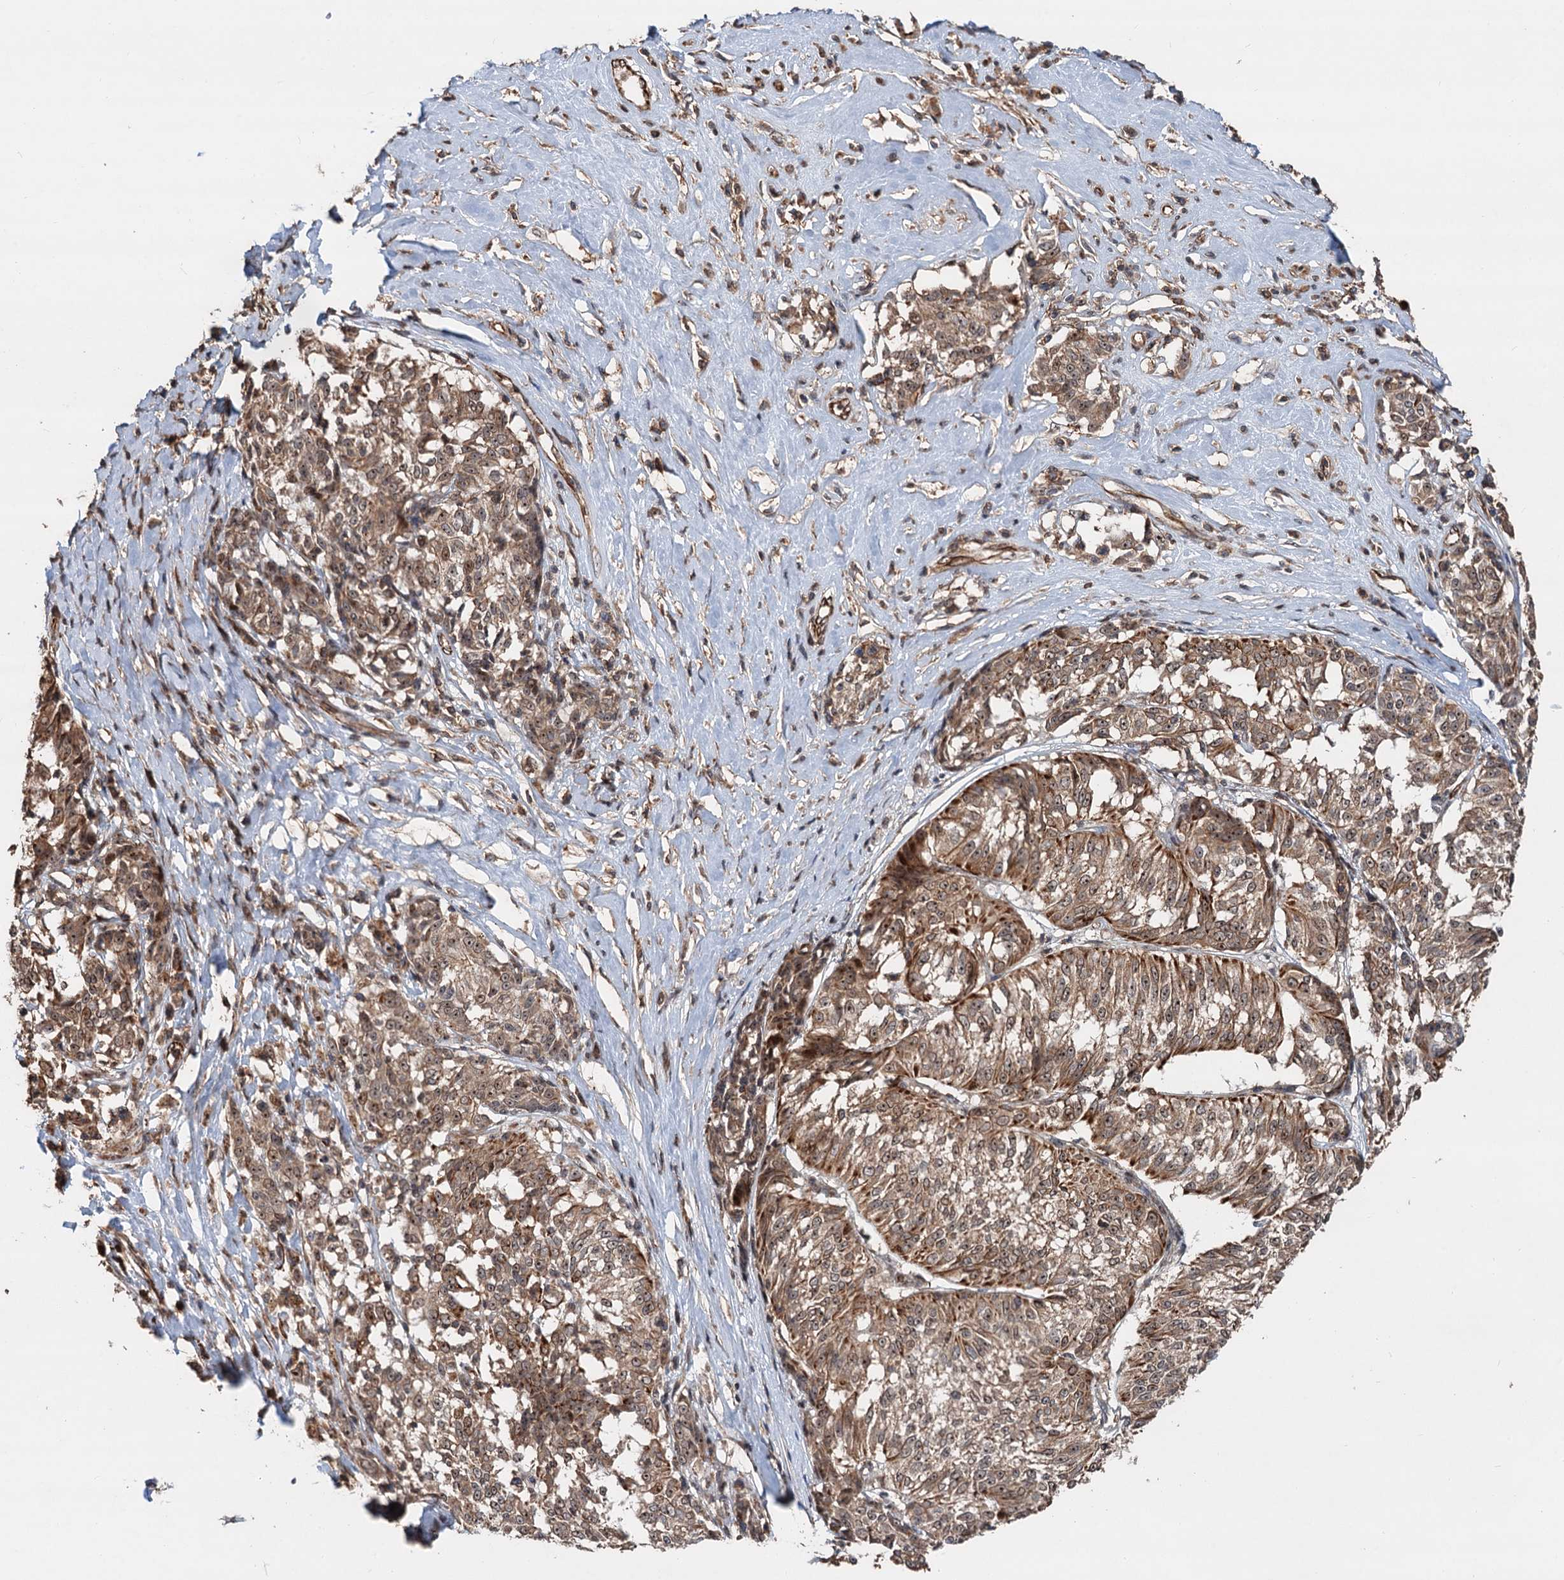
{"staining": {"intensity": "moderate", "quantity": ">75%", "location": "cytoplasmic/membranous,nuclear"}, "tissue": "melanoma", "cell_type": "Tumor cells", "image_type": "cancer", "snomed": [{"axis": "morphology", "description": "Malignant melanoma, NOS"}, {"axis": "topography", "description": "Skin"}], "caption": "A medium amount of moderate cytoplasmic/membranous and nuclear expression is identified in about >75% of tumor cells in melanoma tissue. (IHC, brightfield microscopy, high magnification).", "gene": "TMA16", "patient": {"sex": "female", "age": 72}}